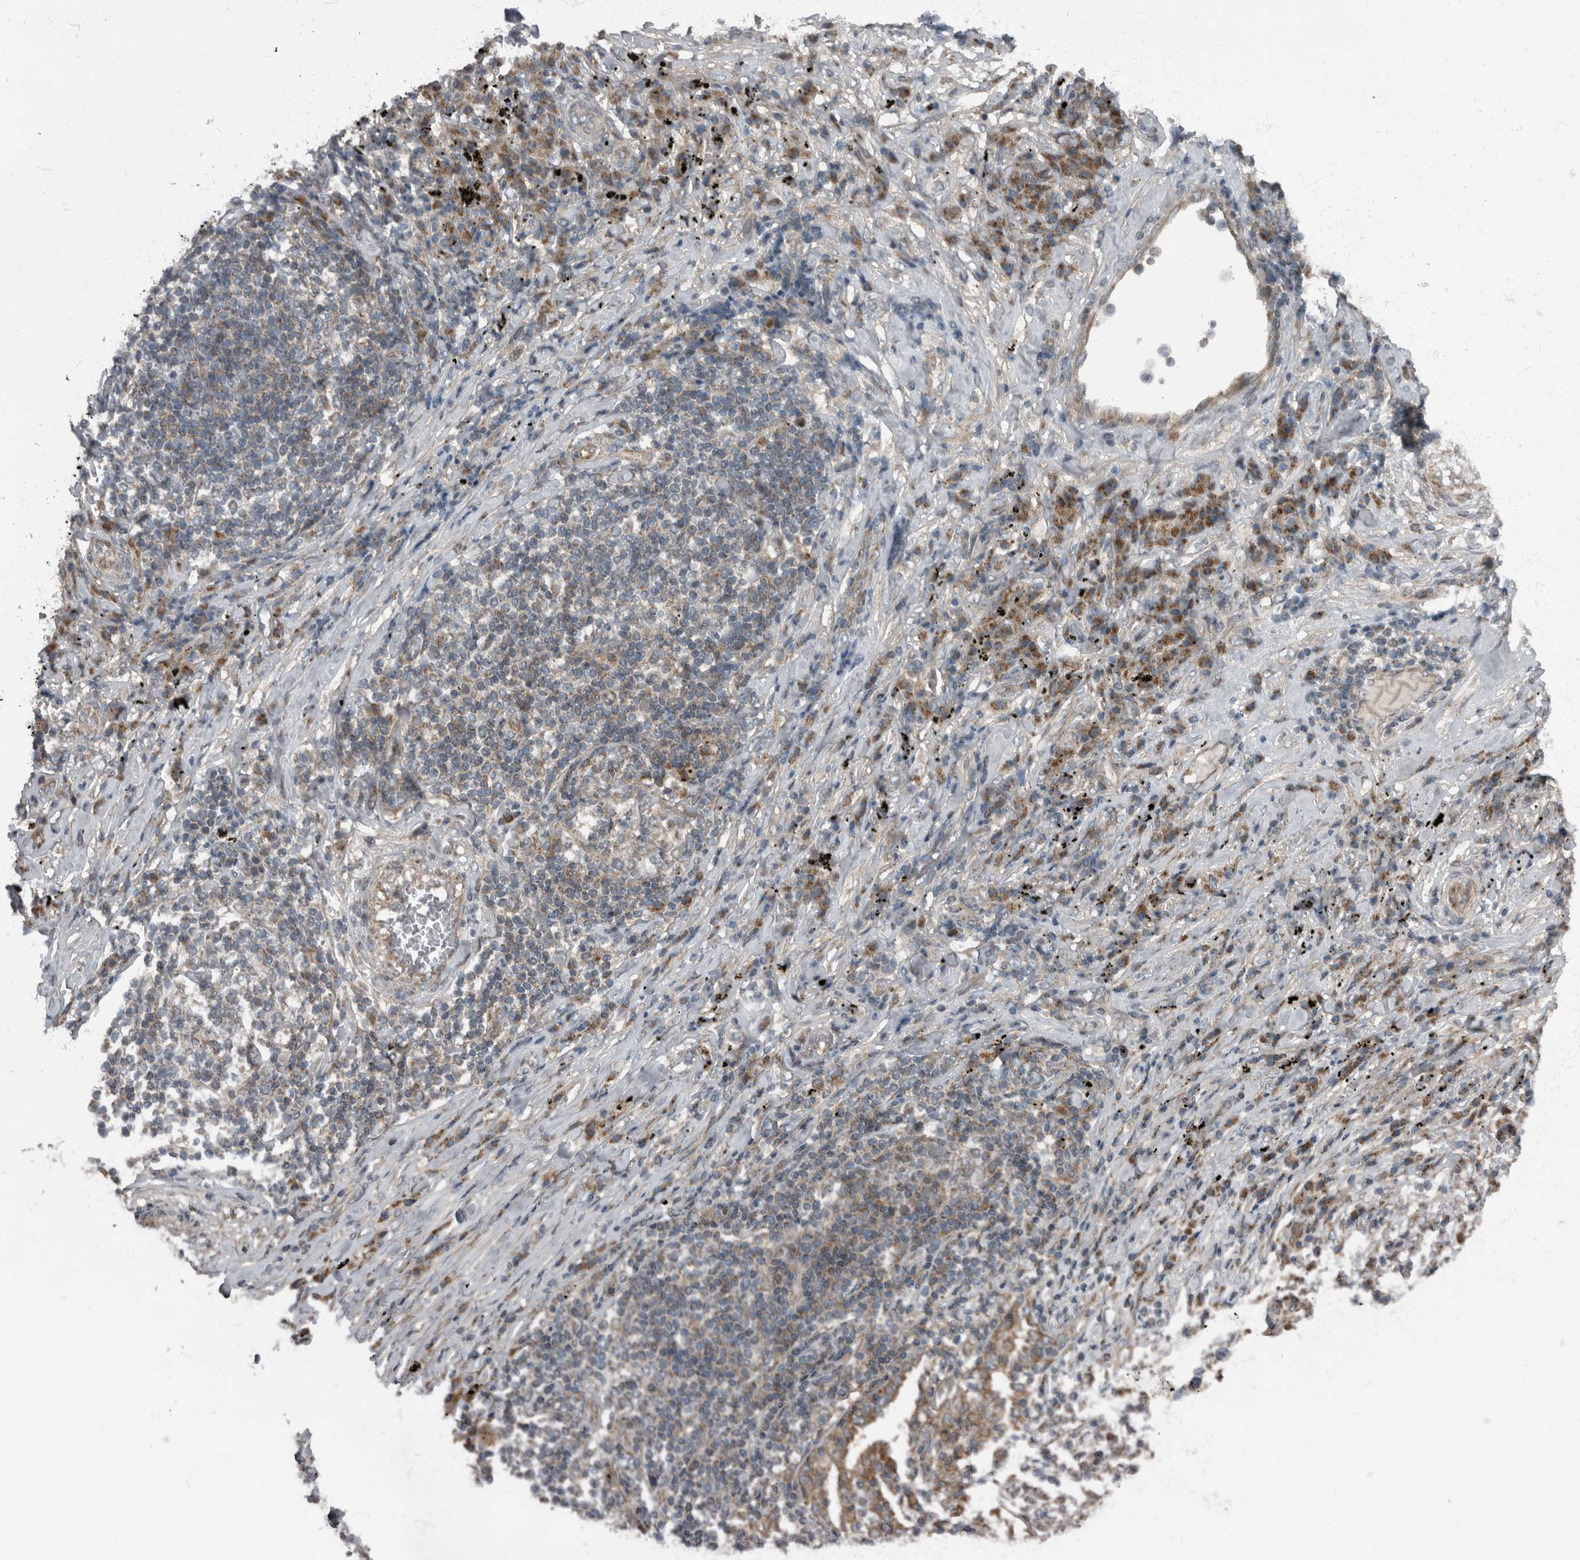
{"staining": {"intensity": "moderate", "quantity": "25%-75%", "location": "cytoplasmic/membranous"}, "tissue": "lung cancer", "cell_type": "Tumor cells", "image_type": "cancer", "snomed": [{"axis": "morphology", "description": "Squamous cell carcinoma, NOS"}, {"axis": "topography", "description": "Lung"}], "caption": "Tumor cells demonstrate medium levels of moderate cytoplasmic/membranous positivity in about 25%-75% of cells in lung cancer. Using DAB (brown) and hematoxylin (blue) stains, captured at high magnification using brightfield microscopy.", "gene": "RABGGTB", "patient": {"sex": "female", "age": 63}}